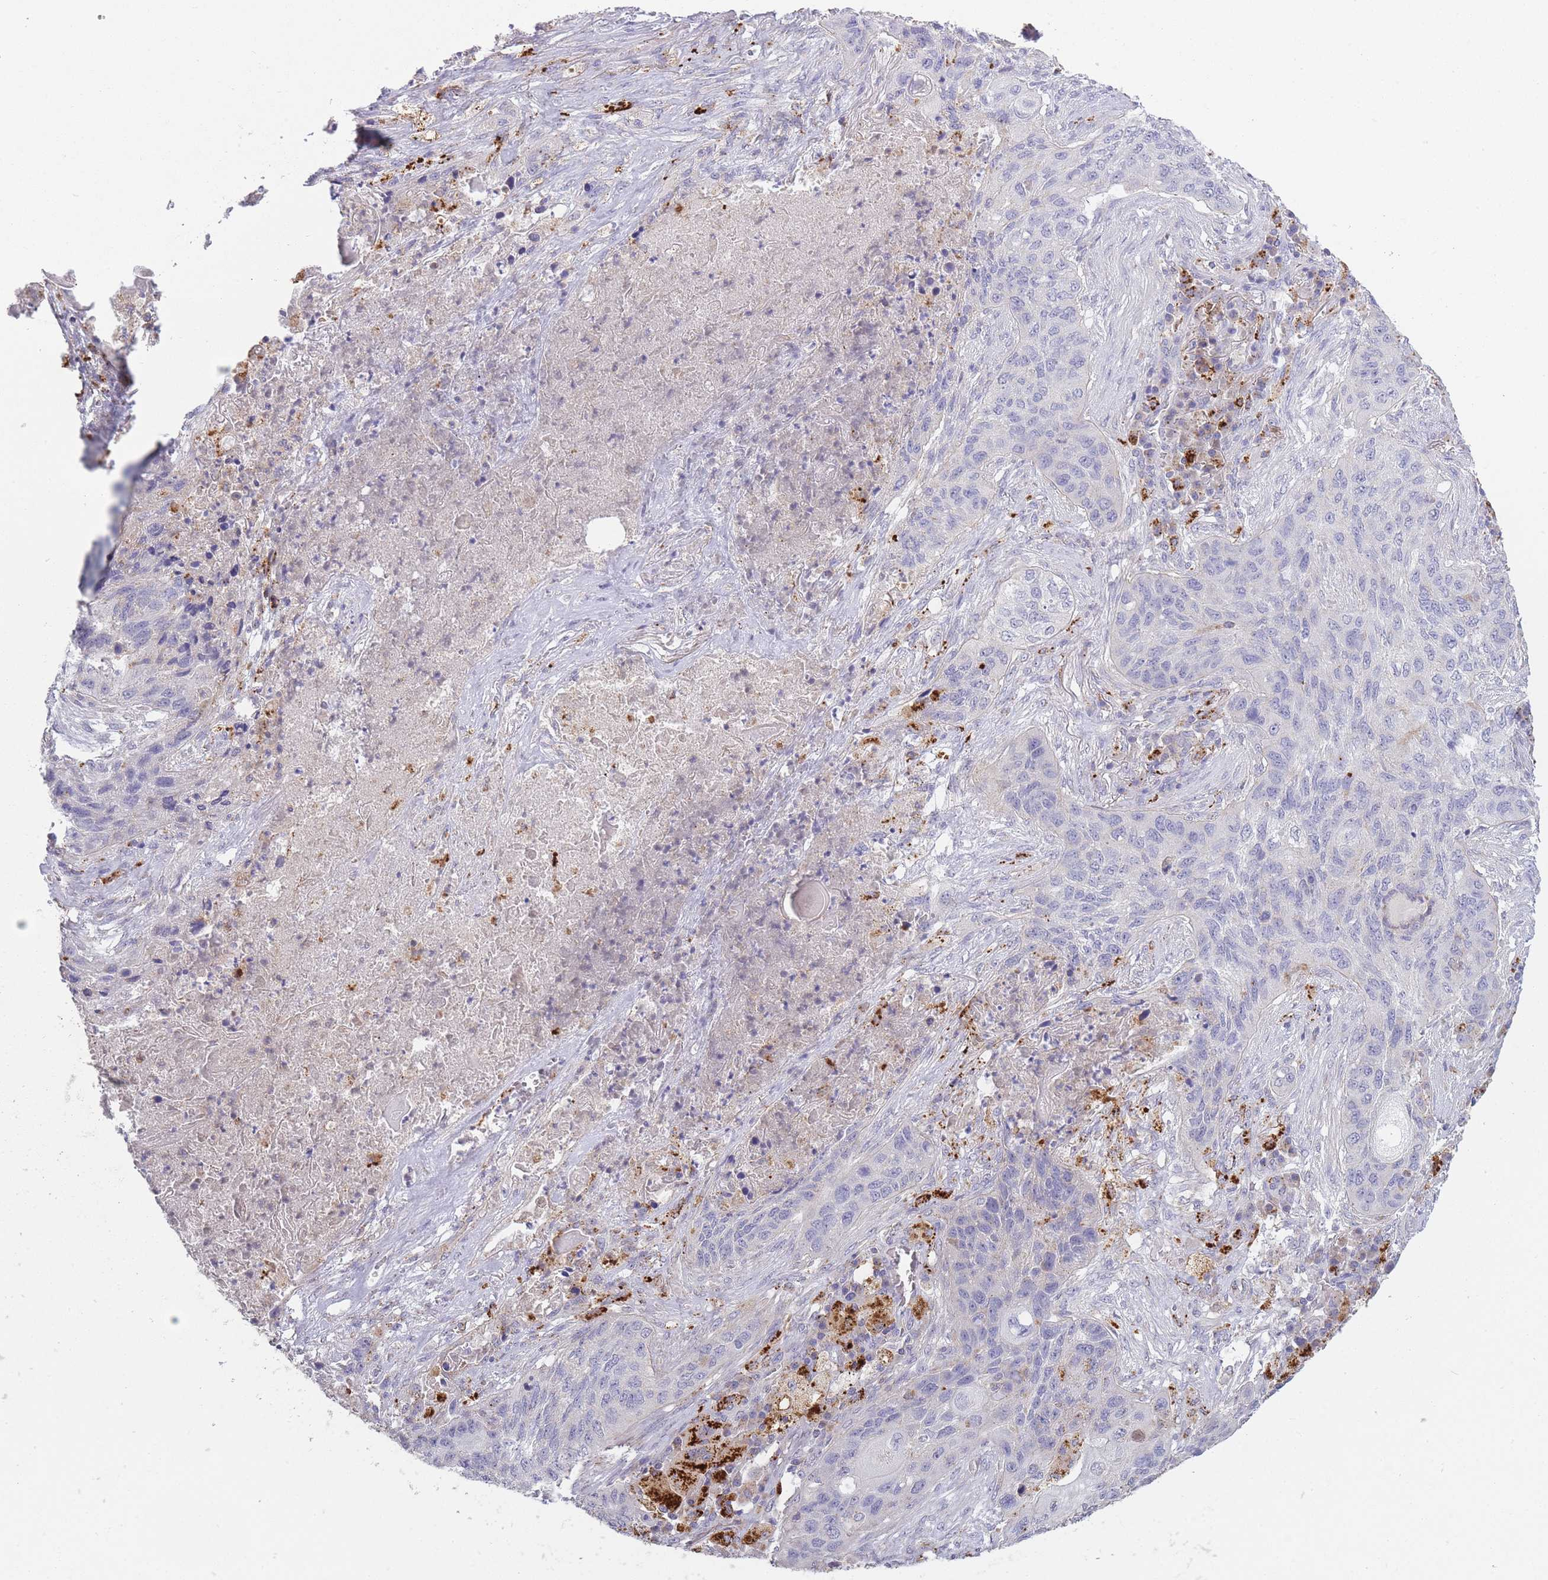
{"staining": {"intensity": "negative", "quantity": "none", "location": "none"}, "tissue": "lung cancer", "cell_type": "Tumor cells", "image_type": "cancer", "snomed": [{"axis": "morphology", "description": "Squamous cell carcinoma, NOS"}, {"axis": "topography", "description": "Lung"}], "caption": "Photomicrograph shows no significant protein expression in tumor cells of lung cancer.", "gene": "TRIM61", "patient": {"sex": "female", "age": 63}}